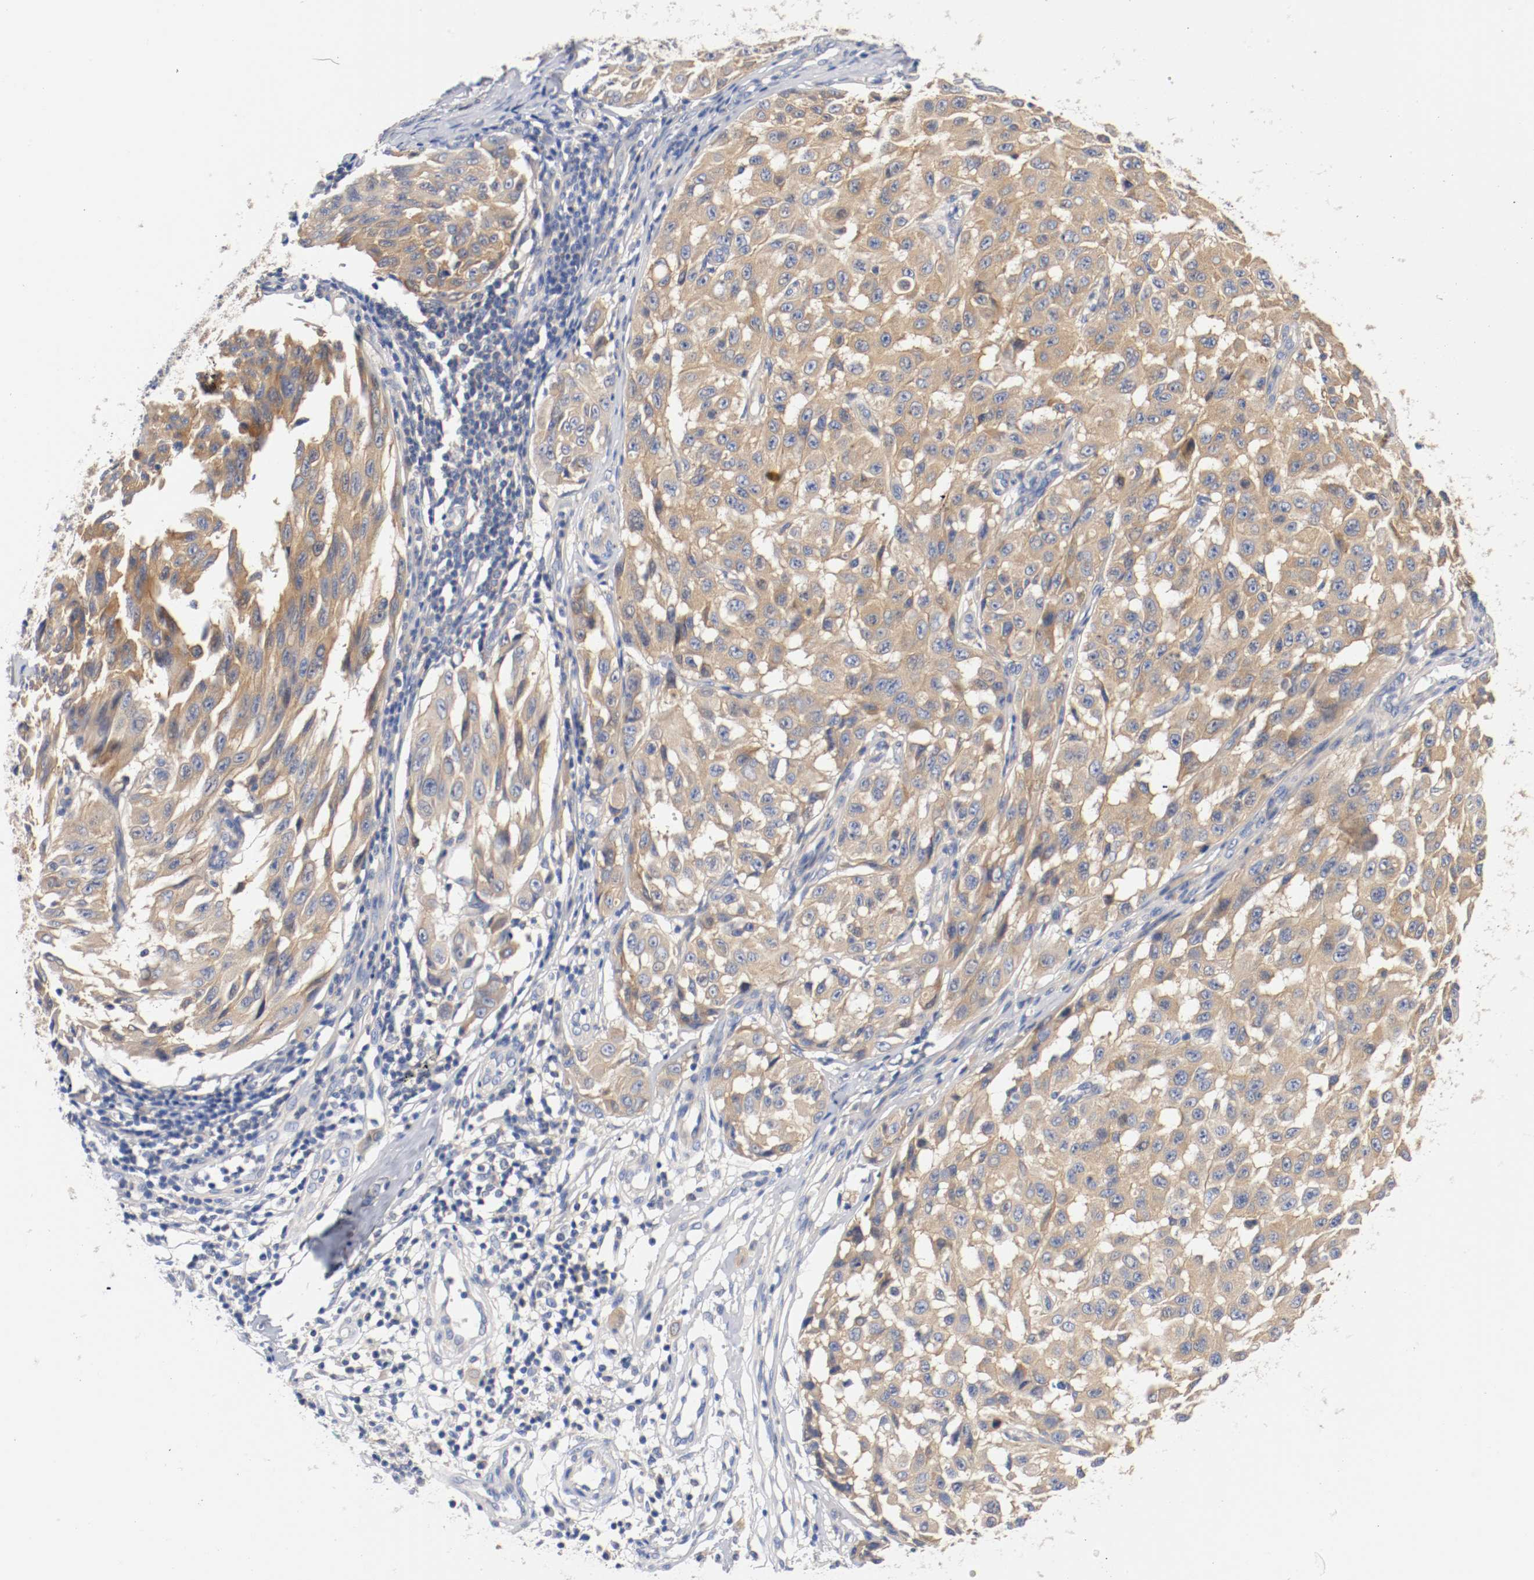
{"staining": {"intensity": "moderate", "quantity": ">75%", "location": "cytoplasmic/membranous"}, "tissue": "melanoma", "cell_type": "Tumor cells", "image_type": "cancer", "snomed": [{"axis": "morphology", "description": "Malignant melanoma, NOS"}, {"axis": "topography", "description": "Skin"}], "caption": "The micrograph reveals a brown stain indicating the presence of a protein in the cytoplasmic/membranous of tumor cells in malignant melanoma. The protein of interest is shown in brown color, while the nuclei are stained blue.", "gene": "HGS", "patient": {"sex": "male", "age": 30}}